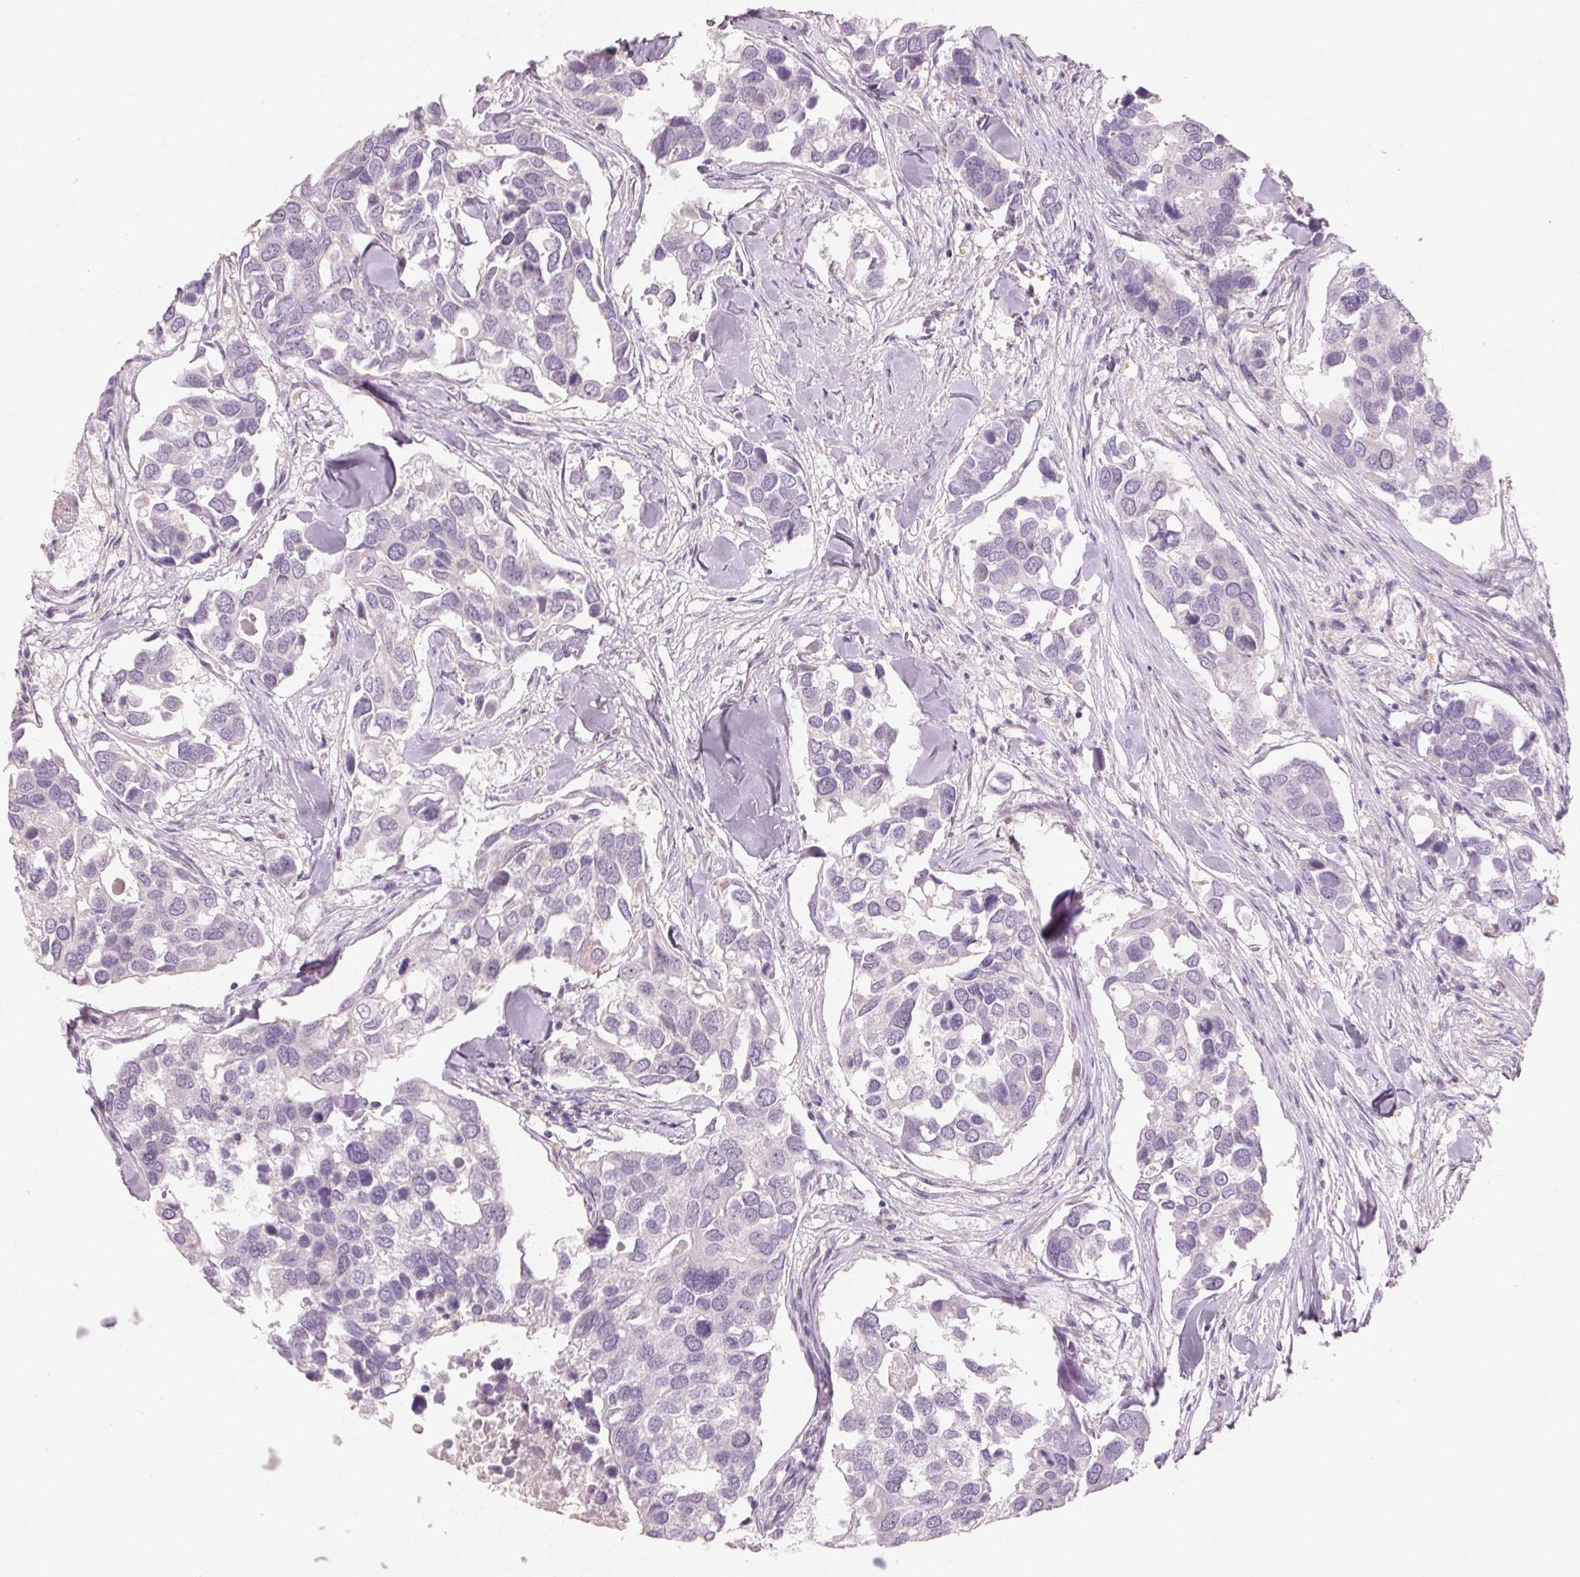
{"staining": {"intensity": "negative", "quantity": "none", "location": "none"}, "tissue": "breast cancer", "cell_type": "Tumor cells", "image_type": "cancer", "snomed": [{"axis": "morphology", "description": "Duct carcinoma"}, {"axis": "topography", "description": "Breast"}], "caption": "The micrograph shows no staining of tumor cells in intraductal carcinoma (breast).", "gene": "ADAM20", "patient": {"sex": "female", "age": 83}}